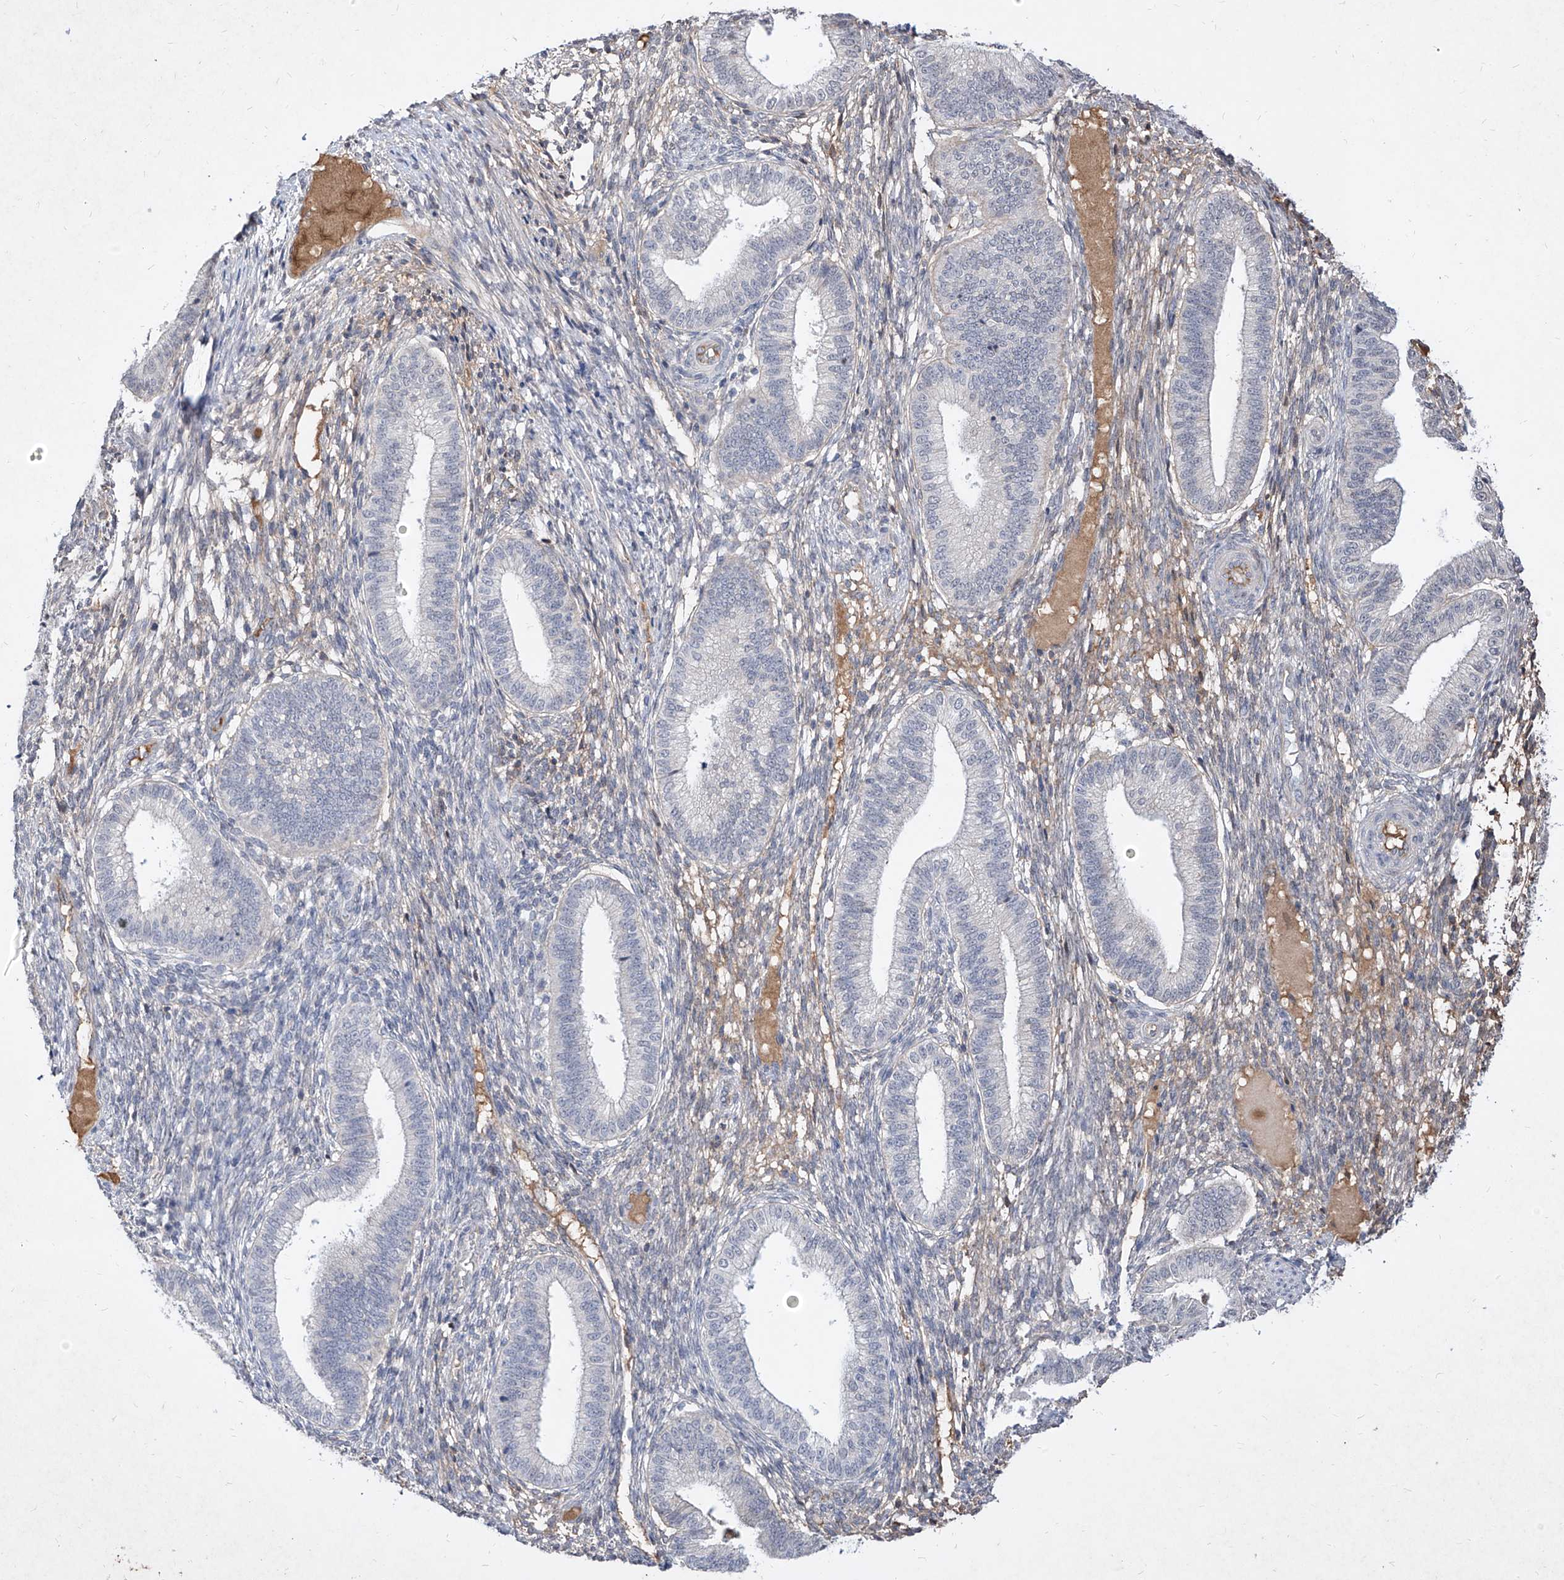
{"staining": {"intensity": "negative", "quantity": "none", "location": "none"}, "tissue": "endometrium", "cell_type": "Cells in endometrial stroma", "image_type": "normal", "snomed": [{"axis": "morphology", "description": "Normal tissue, NOS"}, {"axis": "topography", "description": "Endometrium"}], "caption": "IHC histopathology image of unremarkable endometrium: human endometrium stained with DAB reveals no significant protein positivity in cells in endometrial stroma. (DAB (3,3'-diaminobenzidine) IHC, high magnification).", "gene": "C4A", "patient": {"sex": "female", "age": 39}}